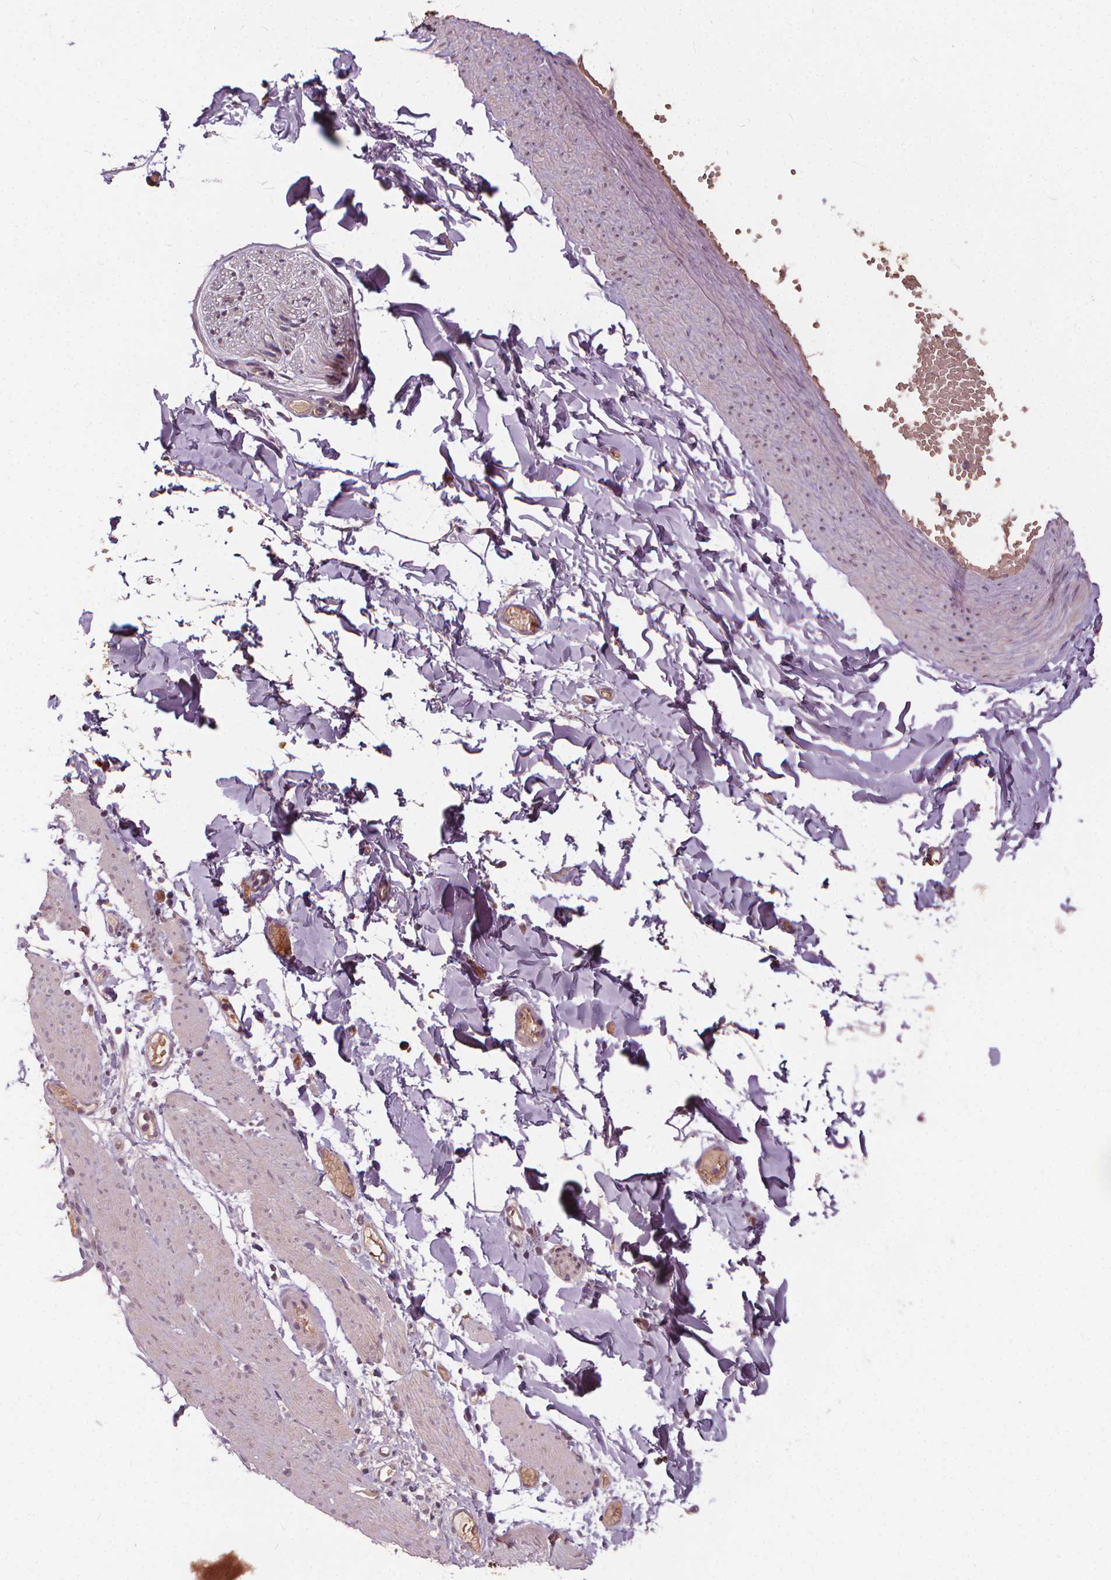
{"staining": {"intensity": "moderate", "quantity": "25%-75%", "location": "cytoplasmic/membranous"}, "tissue": "adipose tissue", "cell_type": "Adipocytes", "image_type": "normal", "snomed": [{"axis": "morphology", "description": "Normal tissue, NOS"}, {"axis": "topography", "description": "Gallbladder"}, {"axis": "topography", "description": "Peripheral nerve tissue"}], "caption": "Protein analysis of benign adipose tissue reveals moderate cytoplasmic/membranous expression in approximately 25%-75% of adipocytes. (brown staining indicates protein expression, while blue staining denotes nuclei).", "gene": "IPO13", "patient": {"sex": "female", "age": 45}}